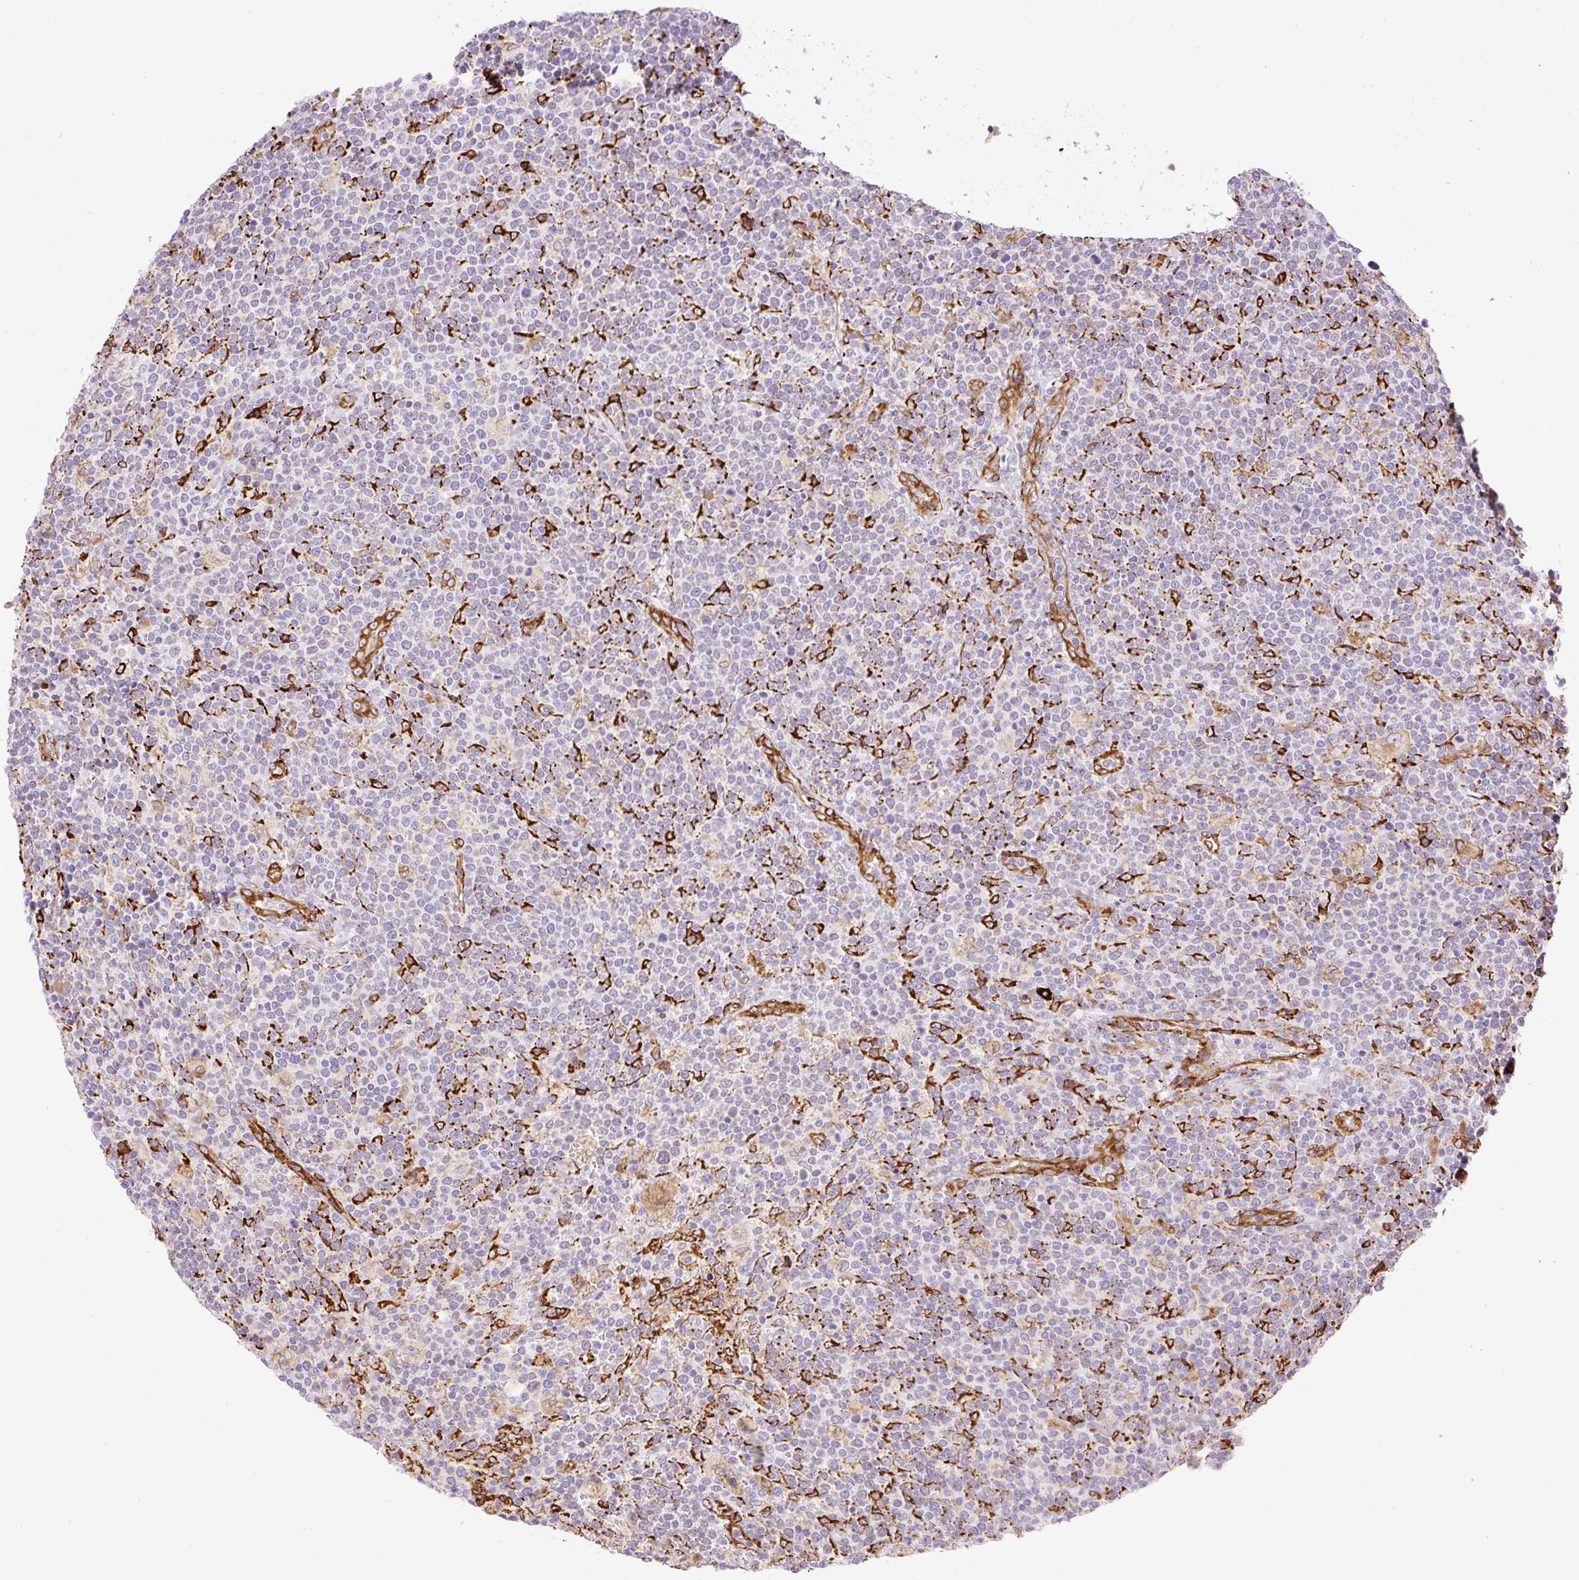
{"staining": {"intensity": "negative", "quantity": "none", "location": "none"}, "tissue": "lymphoma", "cell_type": "Tumor cells", "image_type": "cancer", "snomed": [{"axis": "morphology", "description": "Malignant lymphoma, non-Hodgkin's type, High grade"}, {"axis": "topography", "description": "Lymph node"}], "caption": "Human lymphoma stained for a protein using immunohistochemistry (IHC) shows no expression in tumor cells.", "gene": "RAB30", "patient": {"sex": "male", "age": 61}}